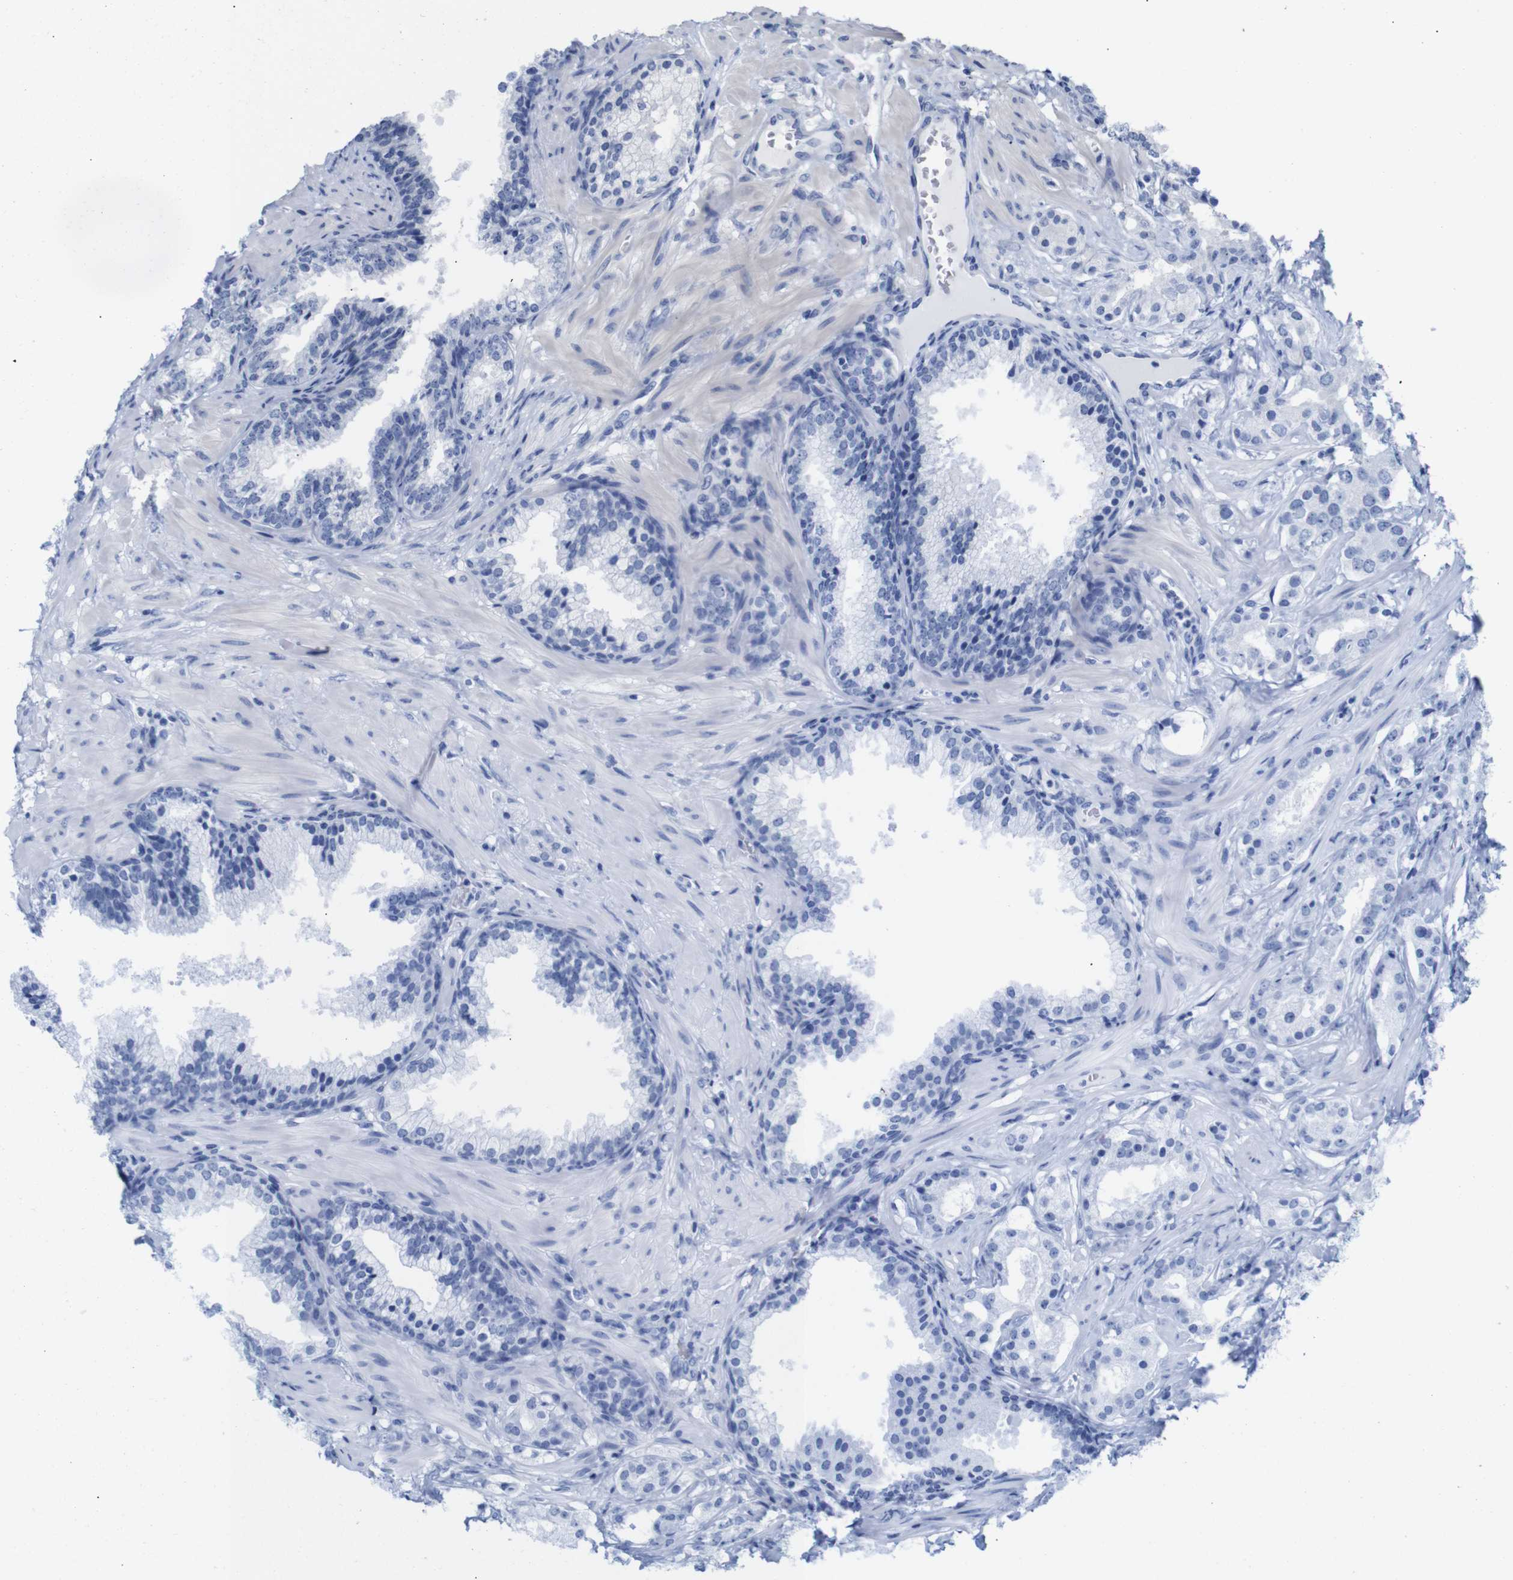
{"staining": {"intensity": "negative", "quantity": "none", "location": "none"}, "tissue": "prostate cancer", "cell_type": "Tumor cells", "image_type": "cancer", "snomed": [{"axis": "morphology", "description": "Adenocarcinoma, Low grade"}, {"axis": "topography", "description": "Prostate"}], "caption": "Histopathology image shows no protein positivity in tumor cells of prostate cancer (adenocarcinoma (low-grade)) tissue.", "gene": "TCEAL9", "patient": {"sex": "male", "age": 59}}